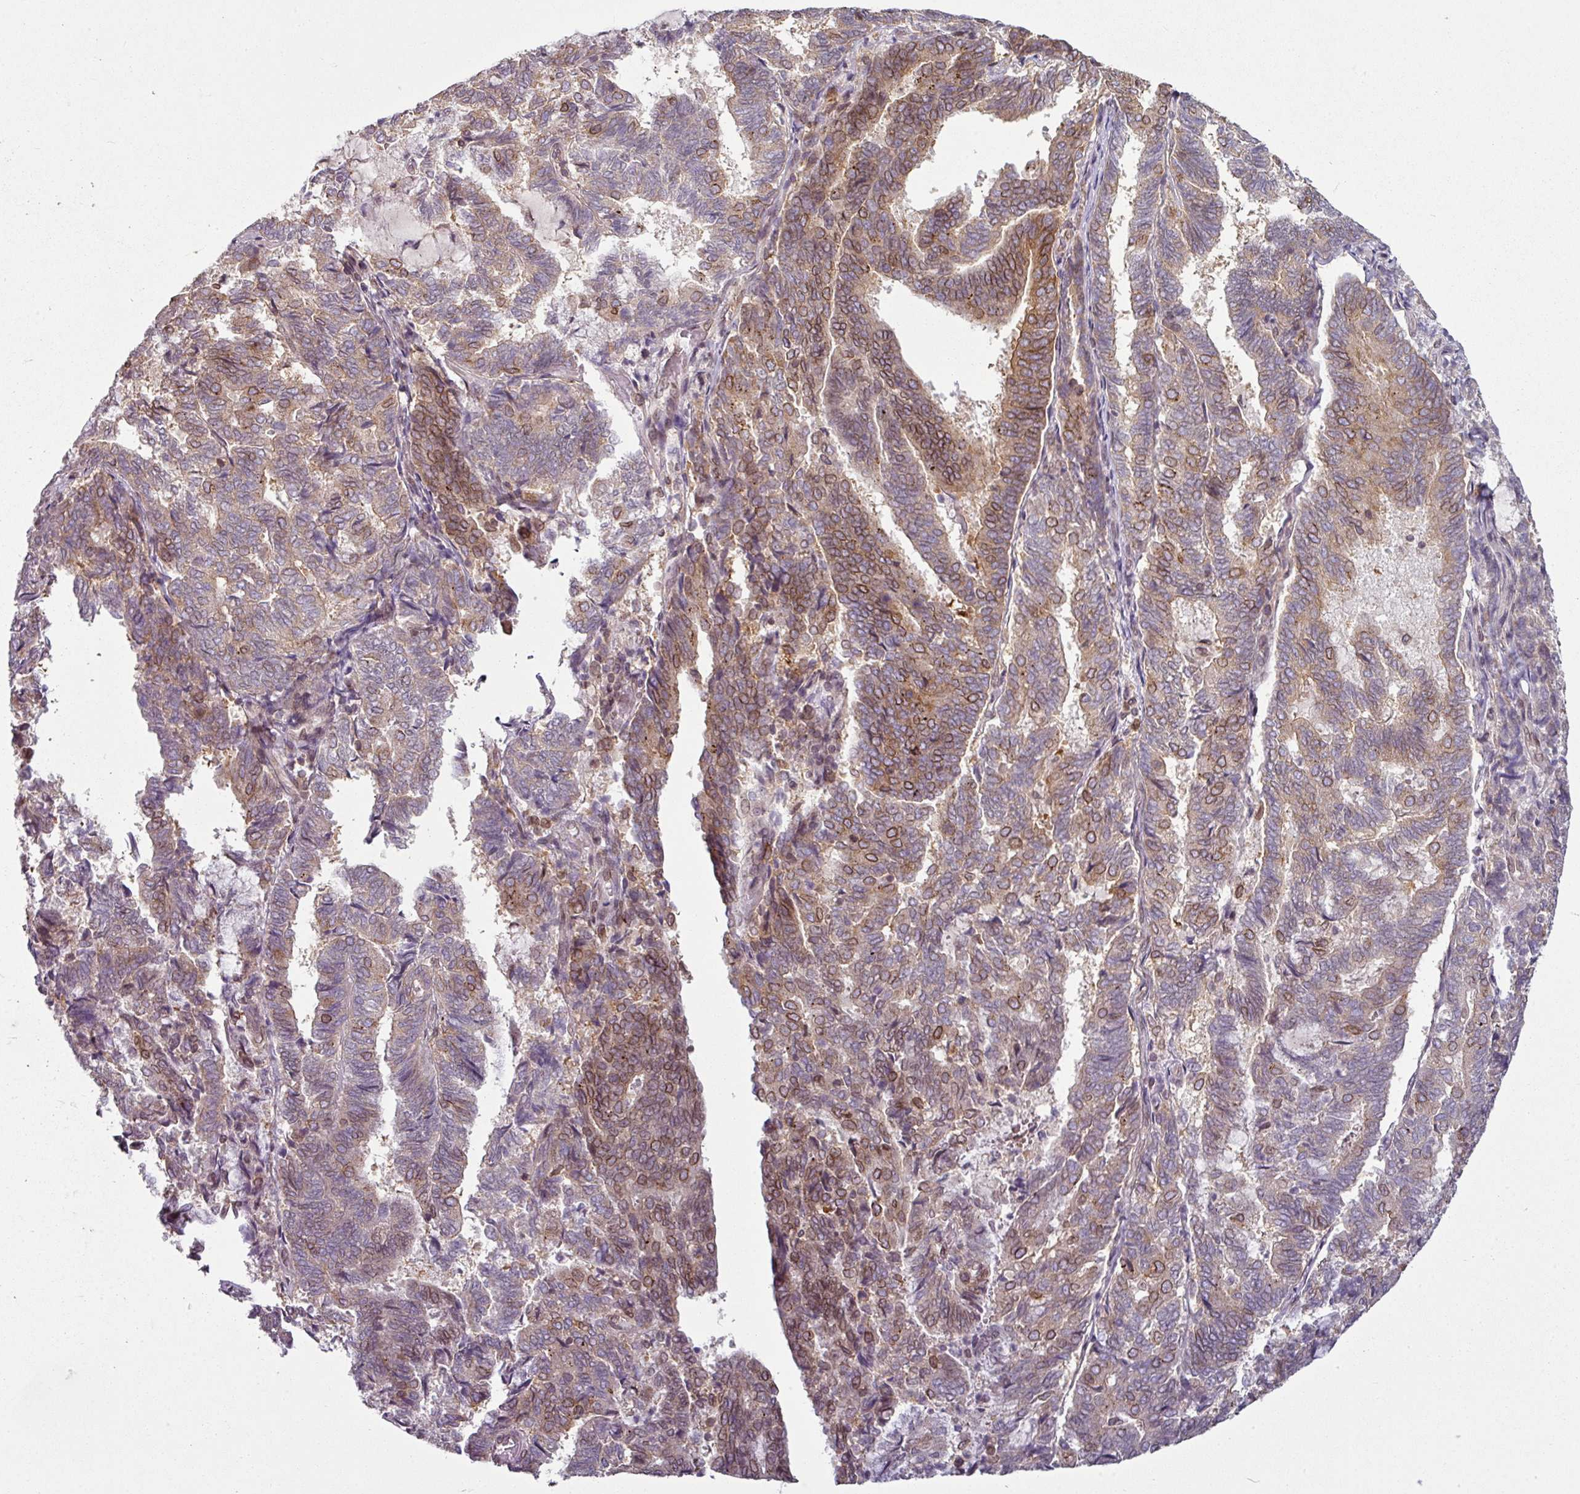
{"staining": {"intensity": "moderate", "quantity": "25%-75%", "location": "cytoplasmic/membranous,nuclear"}, "tissue": "endometrial cancer", "cell_type": "Tumor cells", "image_type": "cancer", "snomed": [{"axis": "morphology", "description": "Adenocarcinoma, NOS"}, {"axis": "topography", "description": "Endometrium"}], "caption": "Human adenocarcinoma (endometrial) stained with a protein marker reveals moderate staining in tumor cells.", "gene": "RANGAP1", "patient": {"sex": "female", "age": 80}}